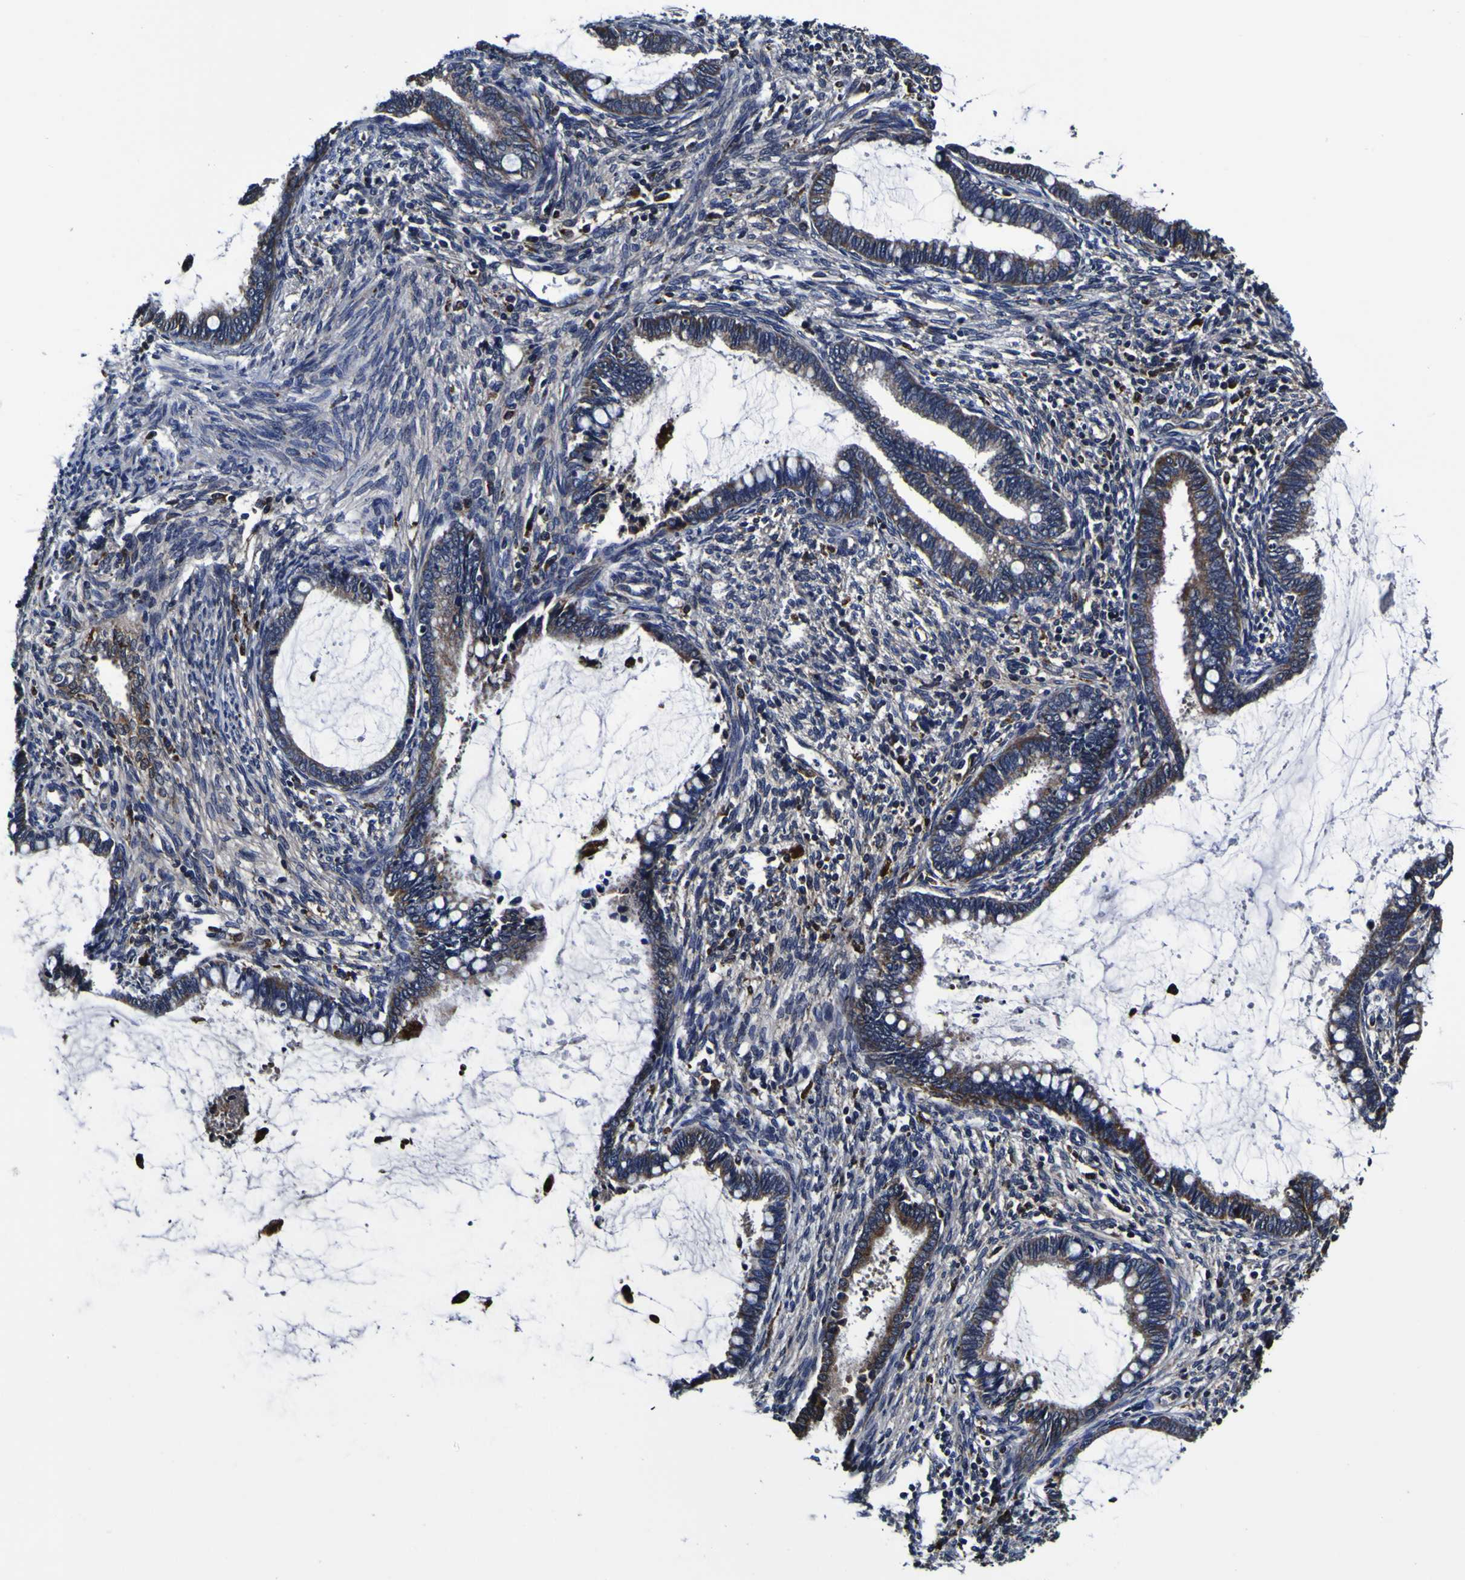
{"staining": {"intensity": "moderate", "quantity": "<25%", "location": "cytoplasmic/membranous"}, "tissue": "cervical cancer", "cell_type": "Tumor cells", "image_type": "cancer", "snomed": [{"axis": "morphology", "description": "Adenocarcinoma, NOS"}, {"axis": "topography", "description": "Cervix"}], "caption": "Immunohistochemistry of human cervical cancer (adenocarcinoma) displays low levels of moderate cytoplasmic/membranous expression in approximately <25% of tumor cells.", "gene": "GPX1", "patient": {"sex": "female", "age": 44}}